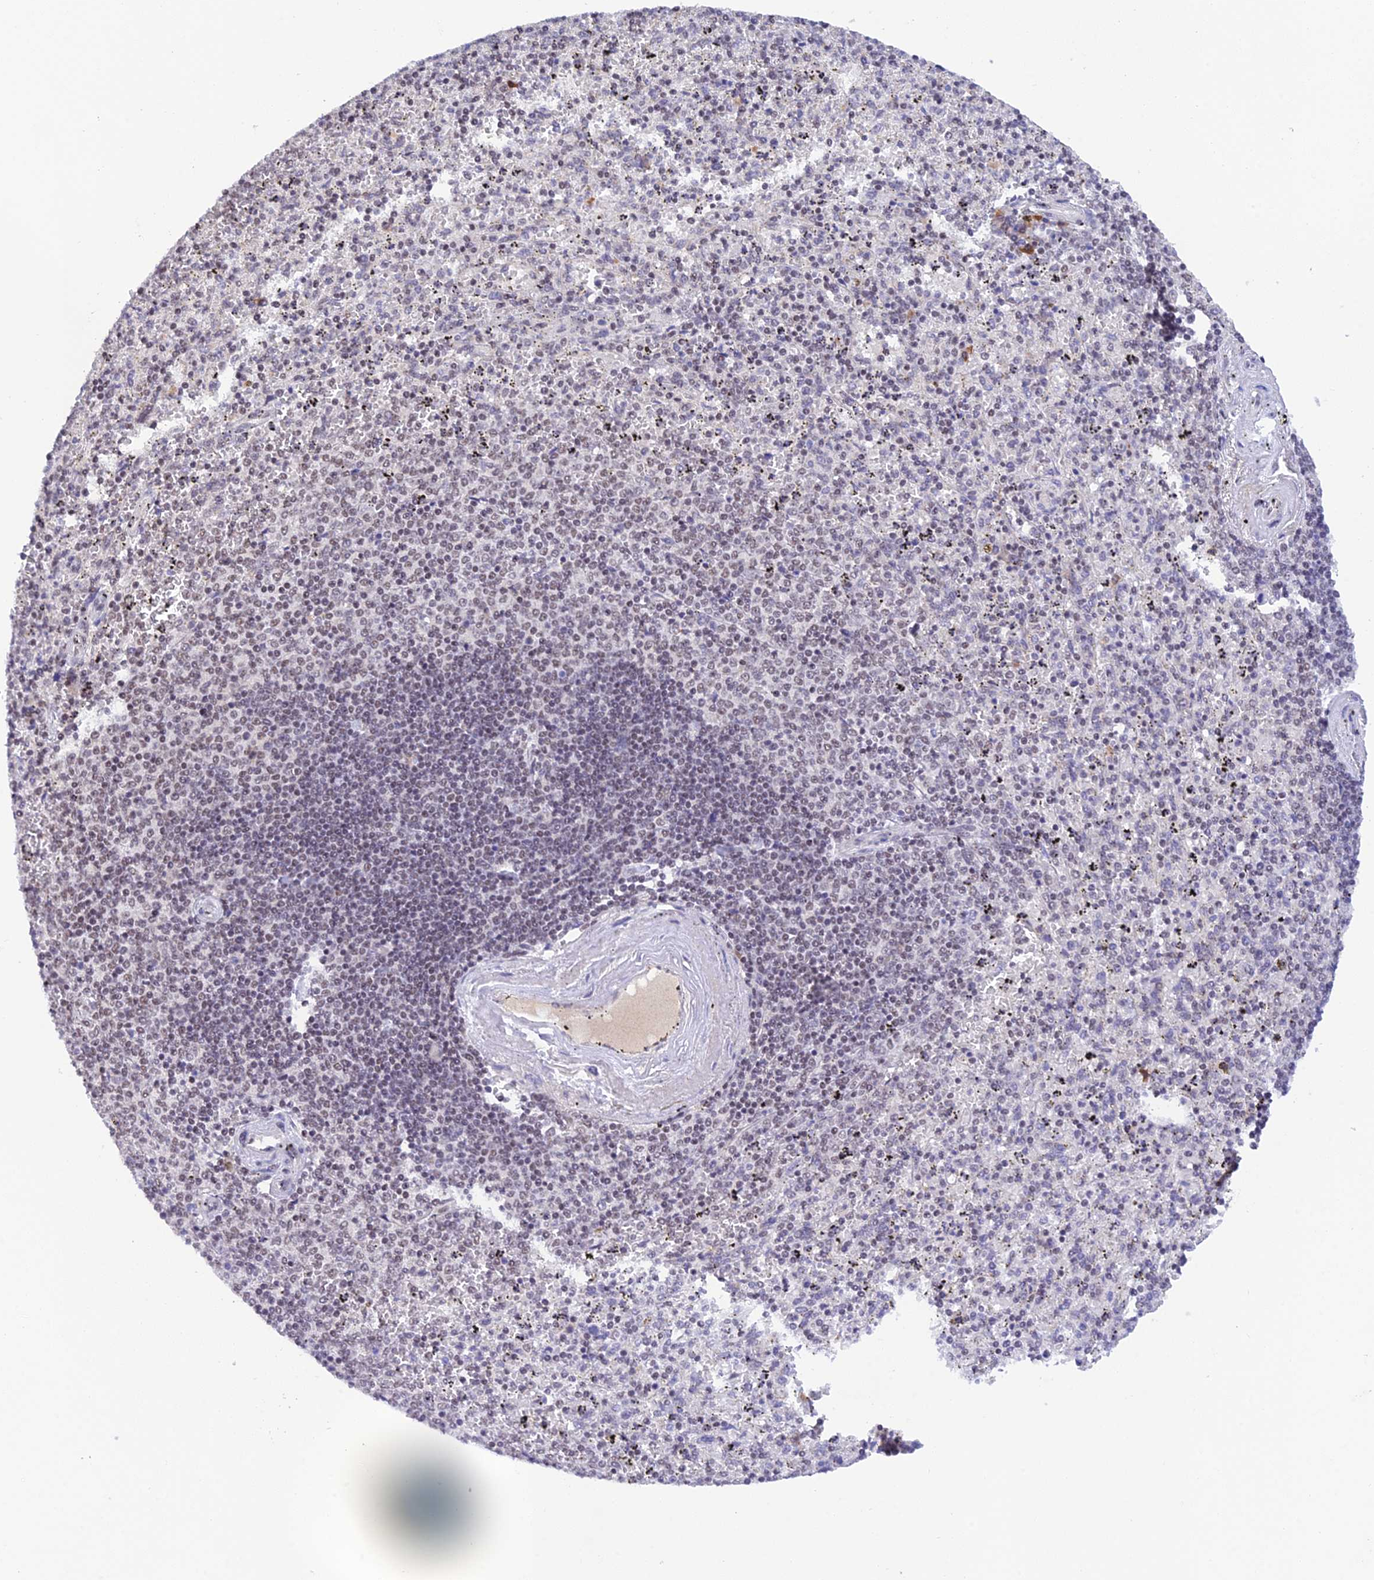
{"staining": {"intensity": "weak", "quantity": "25%-75%", "location": "nuclear"}, "tissue": "spleen", "cell_type": "Cells in red pulp", "image_type": "normal", "snomed": [{"axis": "morphology", "description": "Normal tissue, NOS"}, {"axis": "topography", "description": "Spleen"}], "caption": "This photomicrograph demonstrates immunohistochemistry staining of normal spleen, with low weak nuclear positivity in approximately 25%-75% of cells in red pulp.", "gene": "THAP11", "patient": {"sex": "male", "age": 82}}